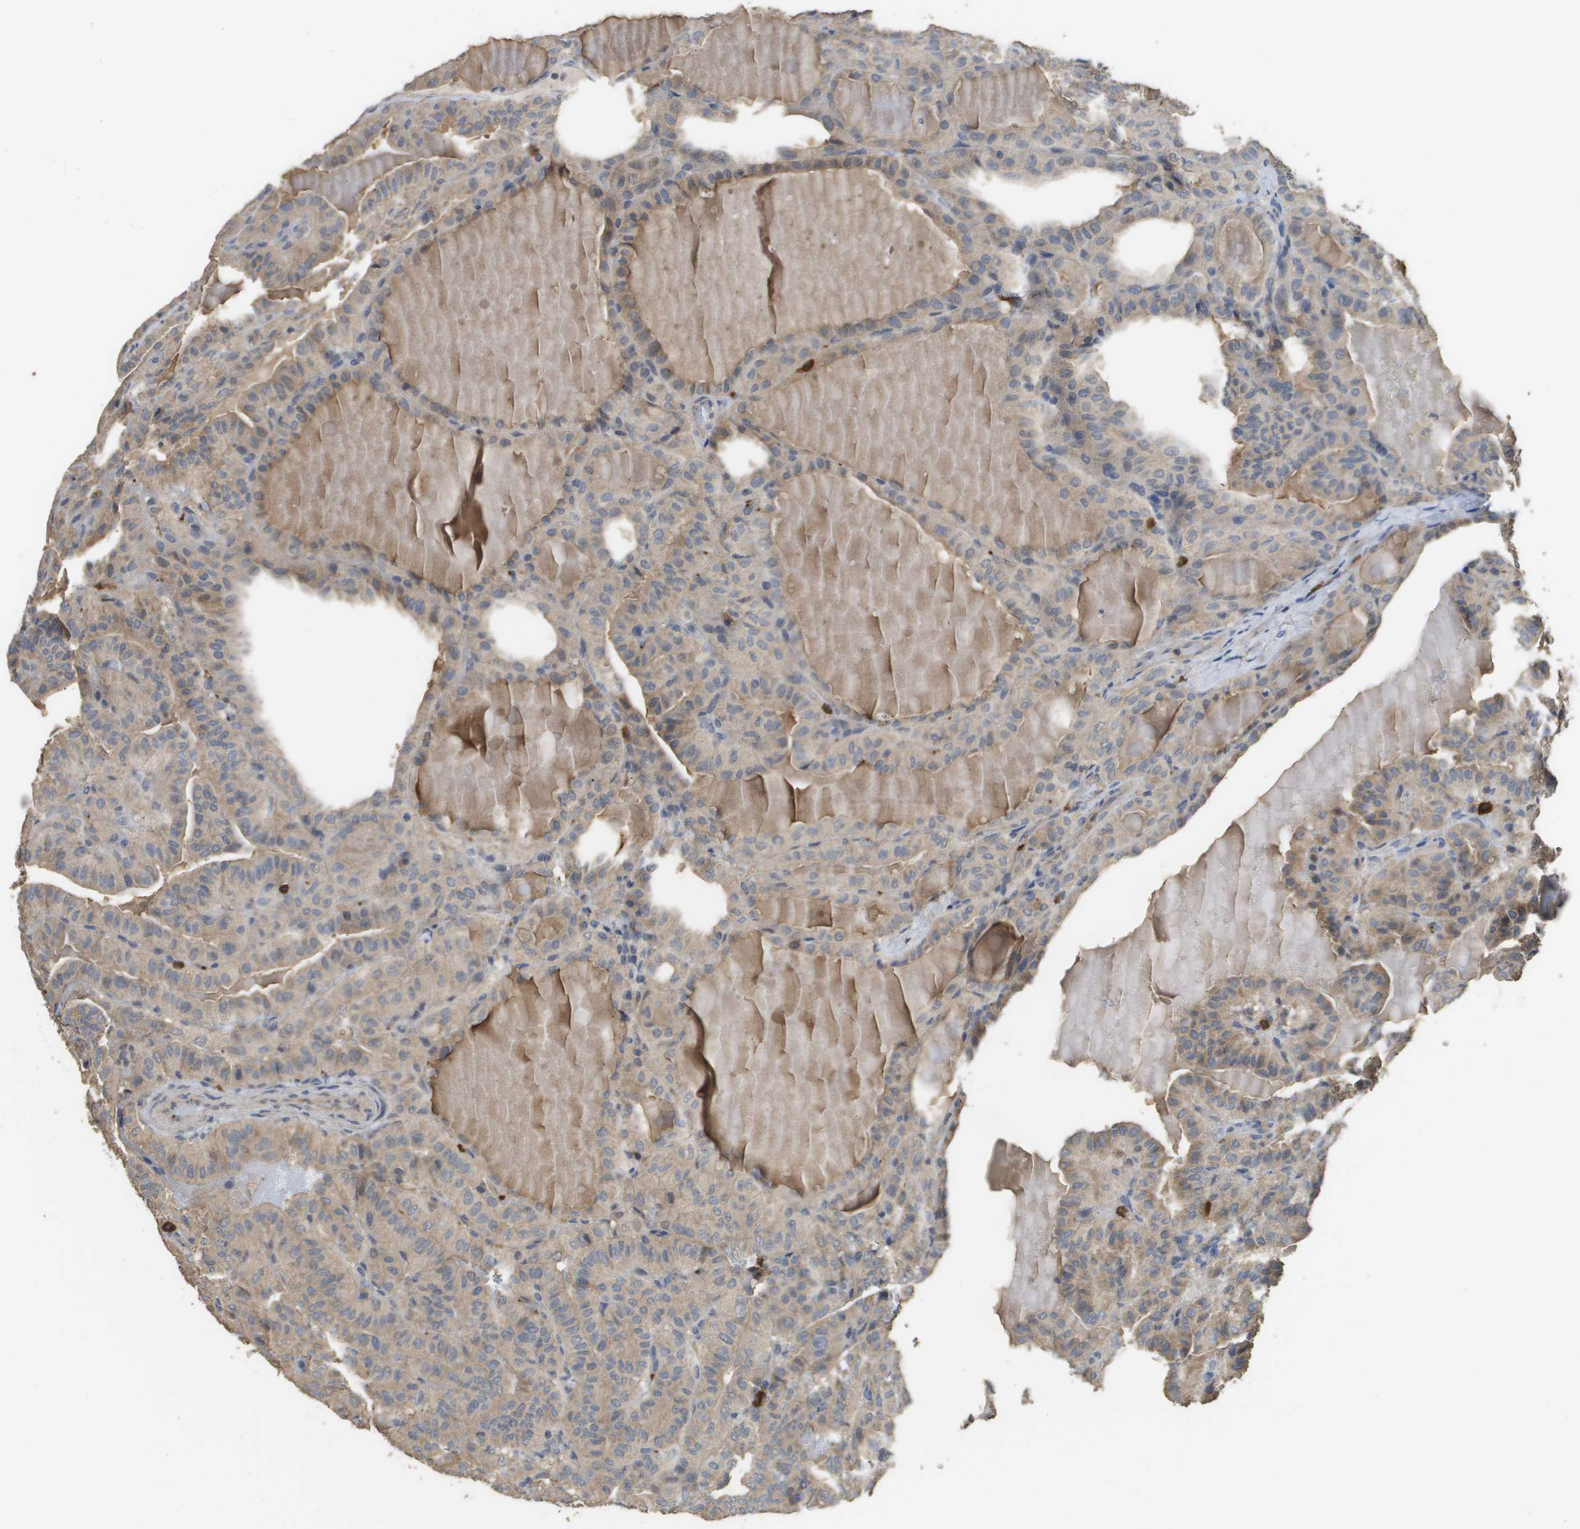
{"staining": {"intensity": "weak", "quantity": "25%-75%", "location": "cytoplasmic/membranous"}, "tissue": "thyroid cancer", "cell_type": "Tumor cells", "image_type": "cancer", "snomed": [{"axis": "morphology", "description": "Papillary adenocarcinoma, NOS"}, {"axis": "topography", "description": "Thyroid gland"}], "caption": "Immunohistochemistry histopathology image of human thyroid cancer (papillary adenocarcinoma) stained for a protein (brown), which reveals low levels of weak cytoplasmic/membranous expression in about 25%-75% of tumor cells.", "gene": "RAB27B", "patient": {"sex": "male", "age": 77}}